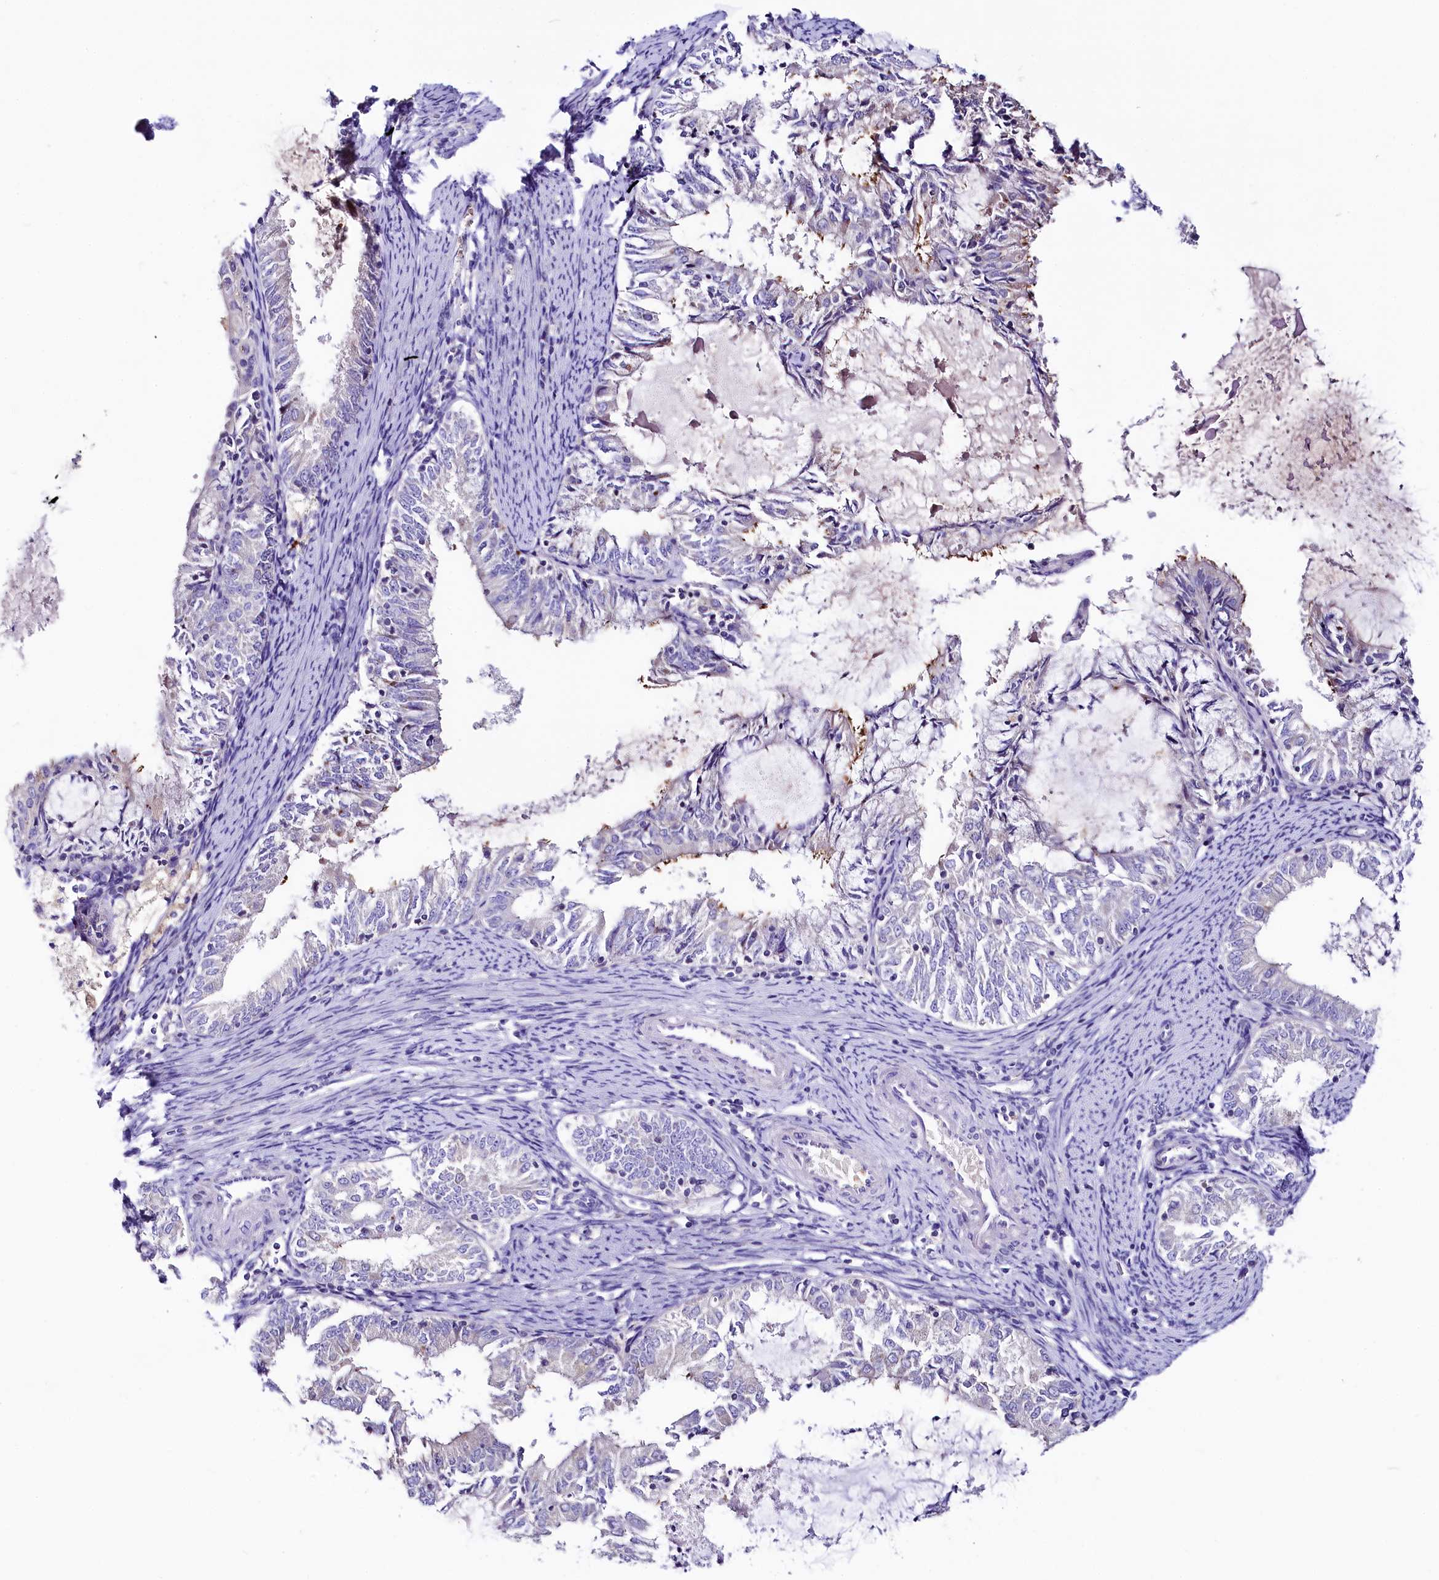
{"staining": {"intensity": "negative", "quantity": "none", "location": "none"}, "tissue": "endometrial cancer", "cell_type": "Tumor cells", "image_type": "cancer", "snomed": [{"axis": "morphology", "description": "Adenocarcinoma, NOS"}, {"axis": "topography", "description": "Endometrium"}], "caption": "This is an immunohistochemistry image of adenocarcinoma (endometrial). There is no expression in tumor cells.", "gene": "ABHD5", "patient": {"sex": "female", "age": 57}}